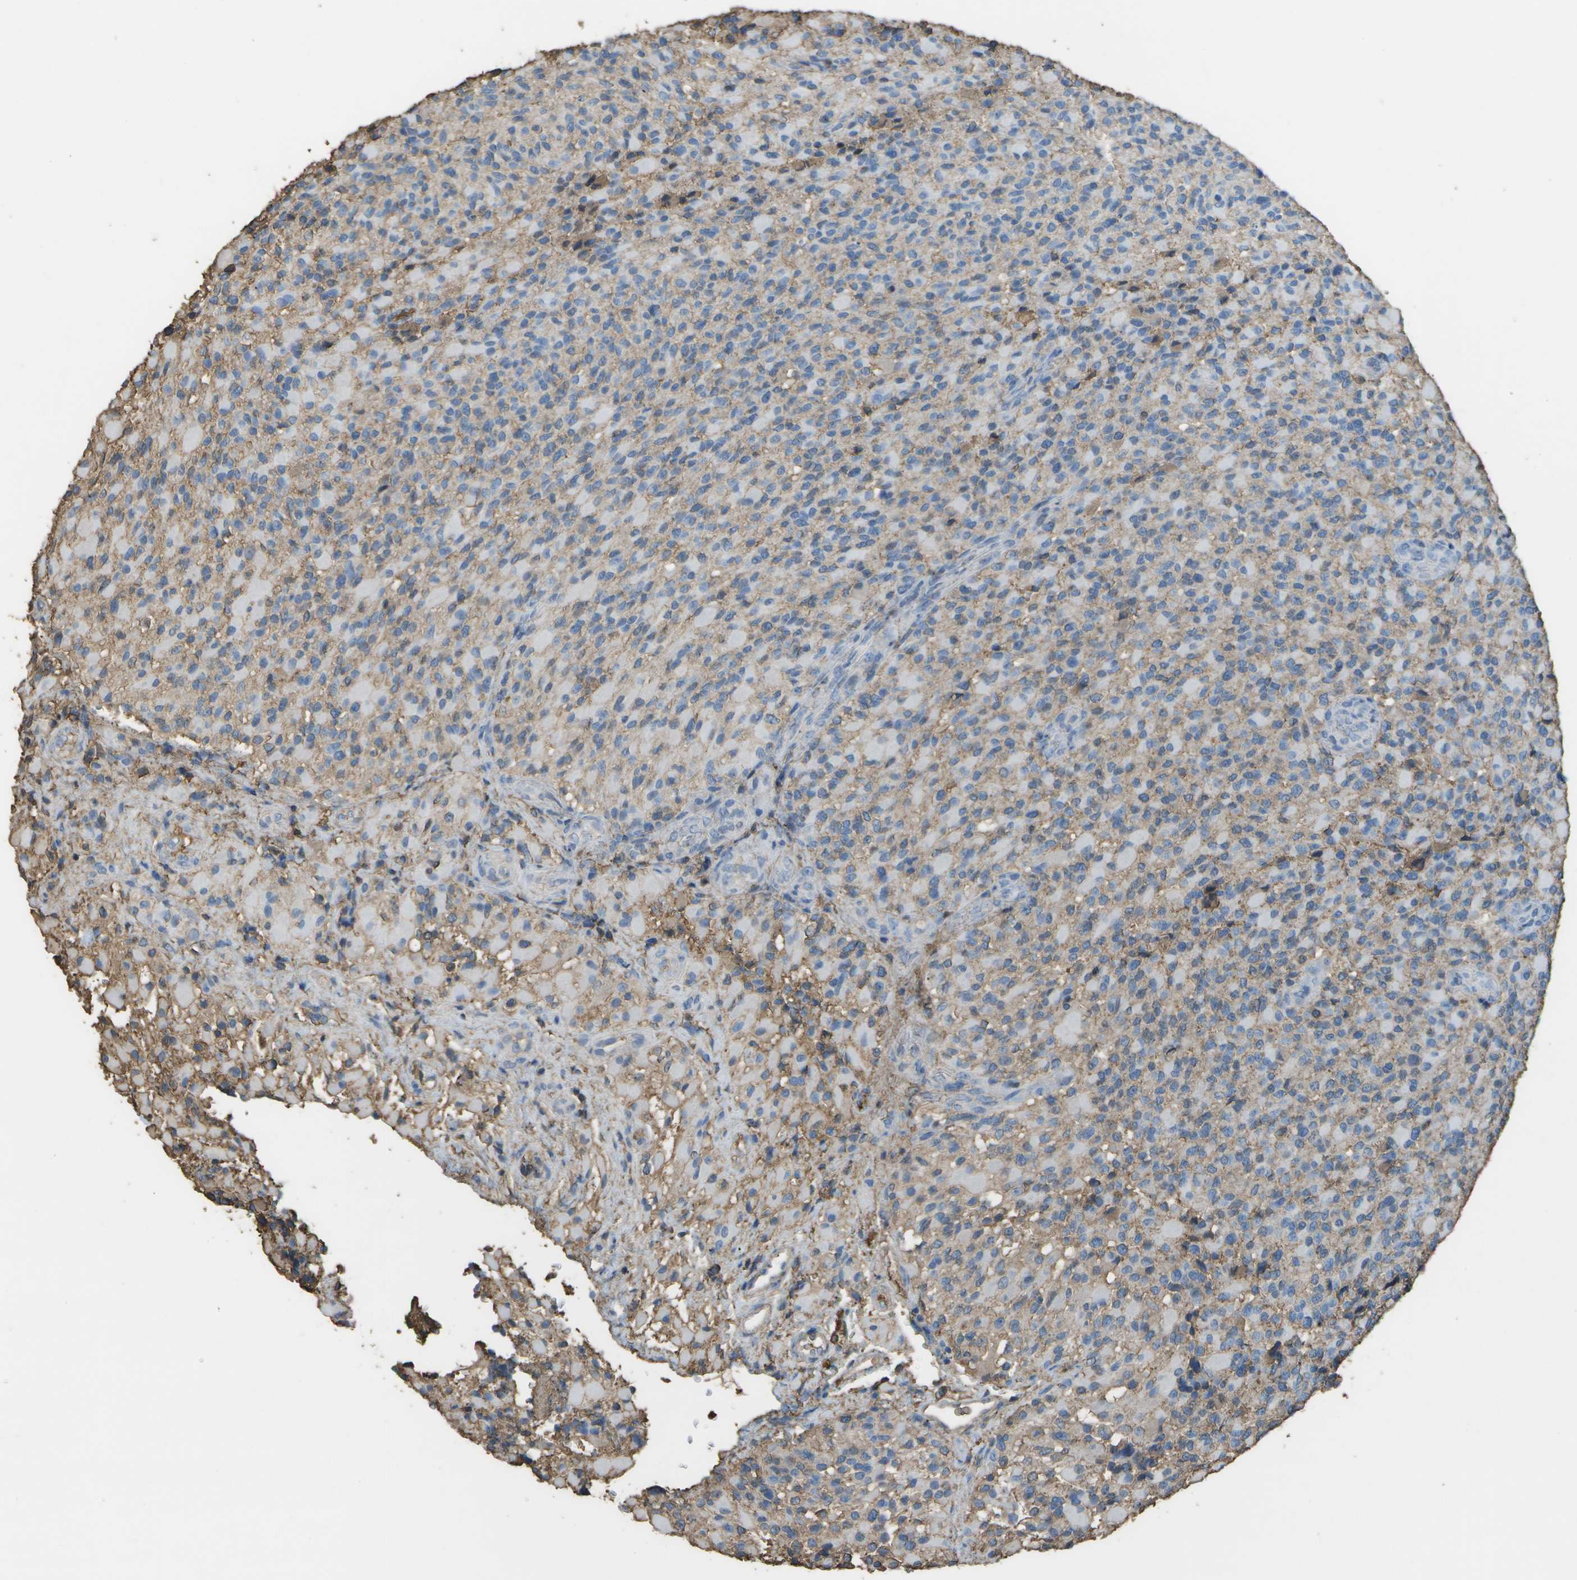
{"staining": {"intensity": "weak", "quantity": "25%-75%", "location": "cytoplasmic/membranous"}, "tissue": "glioma", "cell_type": "Tumor cells", "image_type": "cancer", "snomed": [{"axis": "morphology", "description": "Glioma, malignant, High grade"}, {"axis": "topography", "description": "Brain"}], "caption": "Immunohistochemical staining of human high-grade glioma (malignant) displays weak cytoplasmic/membranous protein staining in approximately 25%-75% of tumor cells. Nuclei are stained in blue.", "gene": "CYP4F11", "patient": {"sex": "male", "age": 71}}